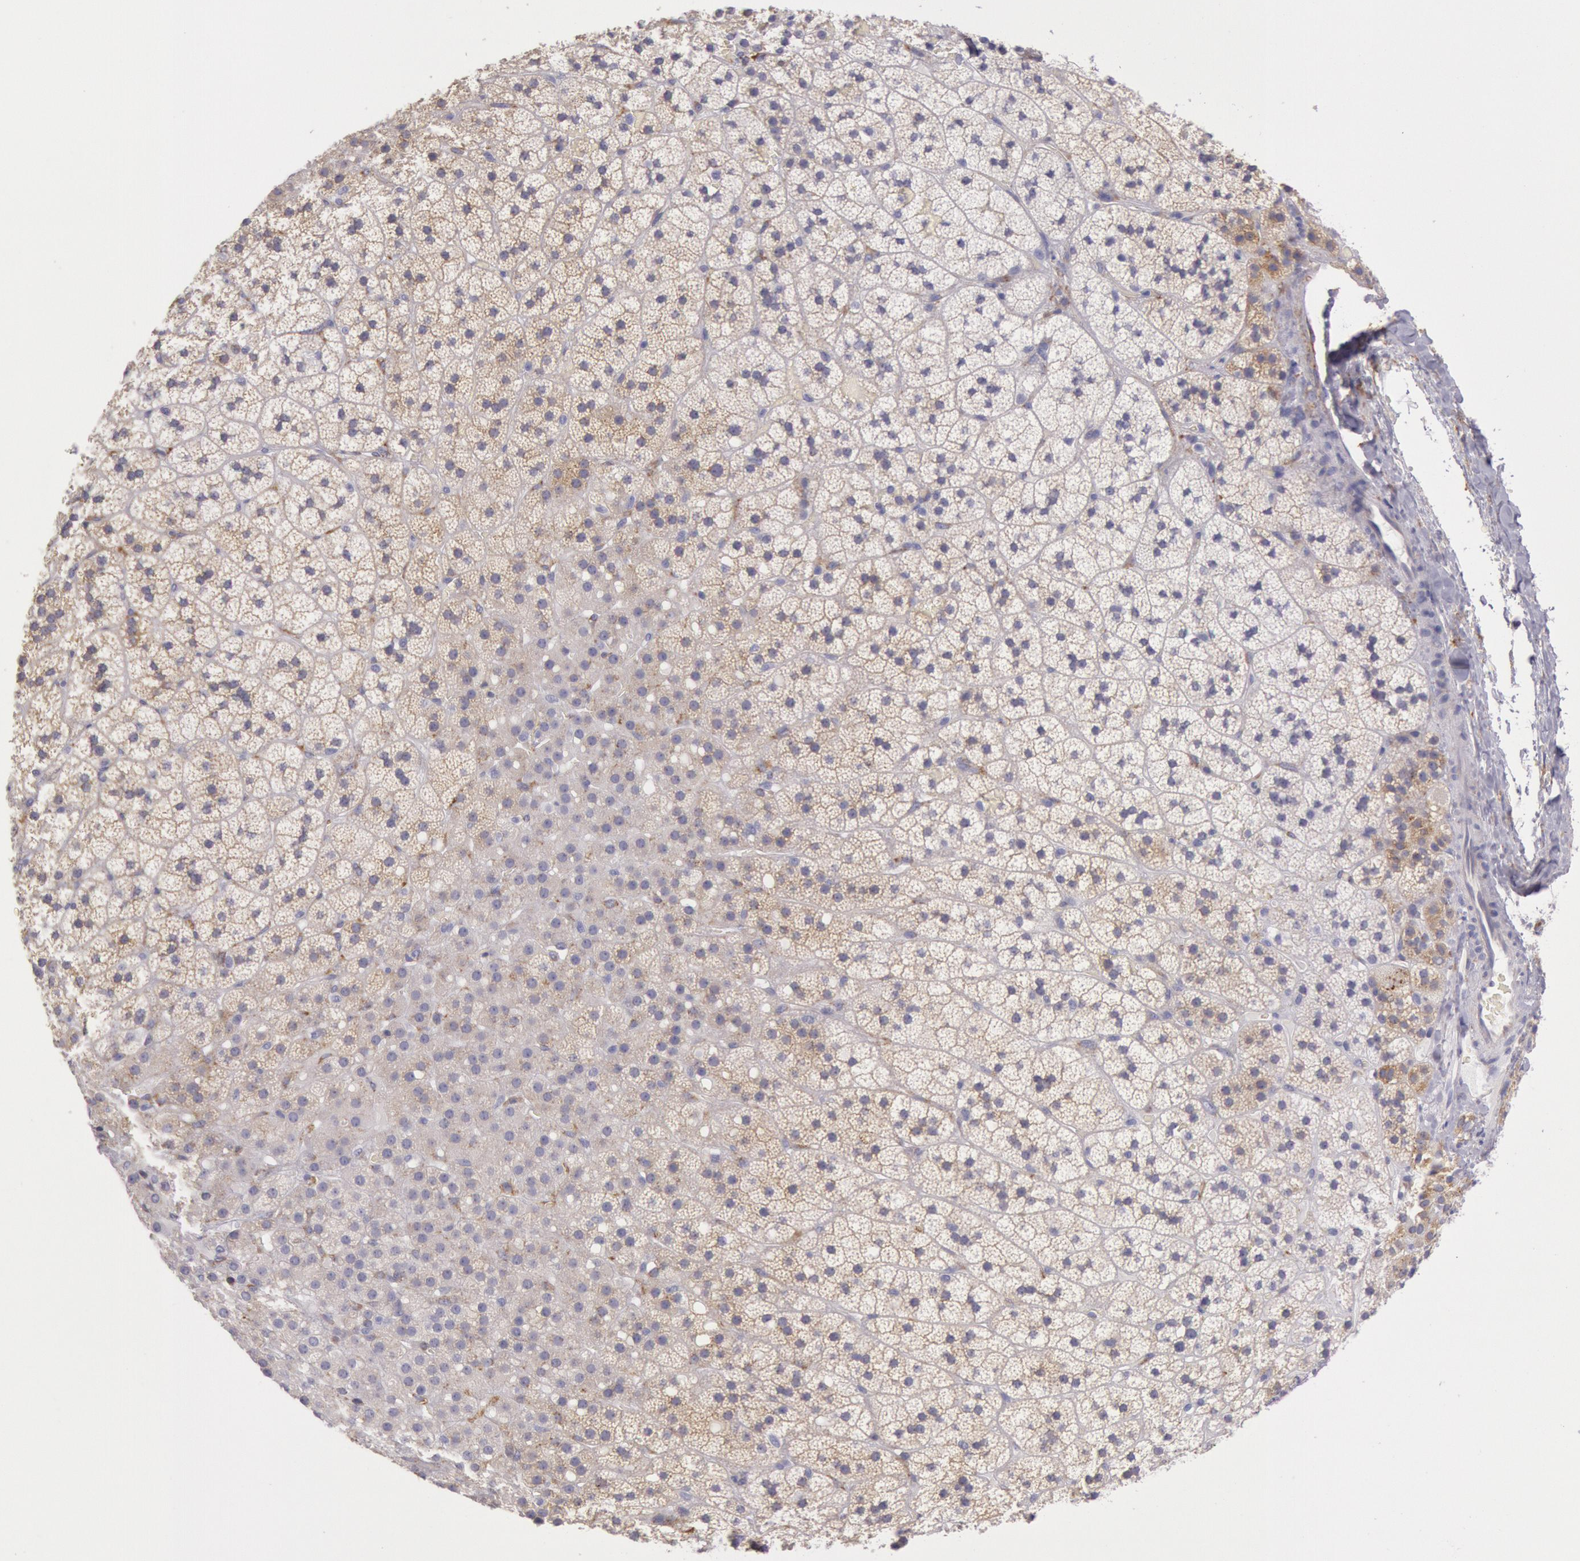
{"staining": {"intensity": "weak", "quantity": "25%-75%", "location": "cytoplasmic/membranous"}, "tissue": "adrenal gland", "cell_type": "Glandular cells", "image_type": "normal", "snomed": [{"axis": "morphology", "description": "Normal tissue, NOS"}, {"axis": "topography", "description": "Adrenal gland"}], "caption": "The immunohistochemical stain highlights weak cytoplasmic/membranous staining in glandular cells of normal adrenal gland. (IHC, brightfield microscopy, high magnification).", "gene": "CIDEB", "patient": {"sex": "male", "age": 35}}